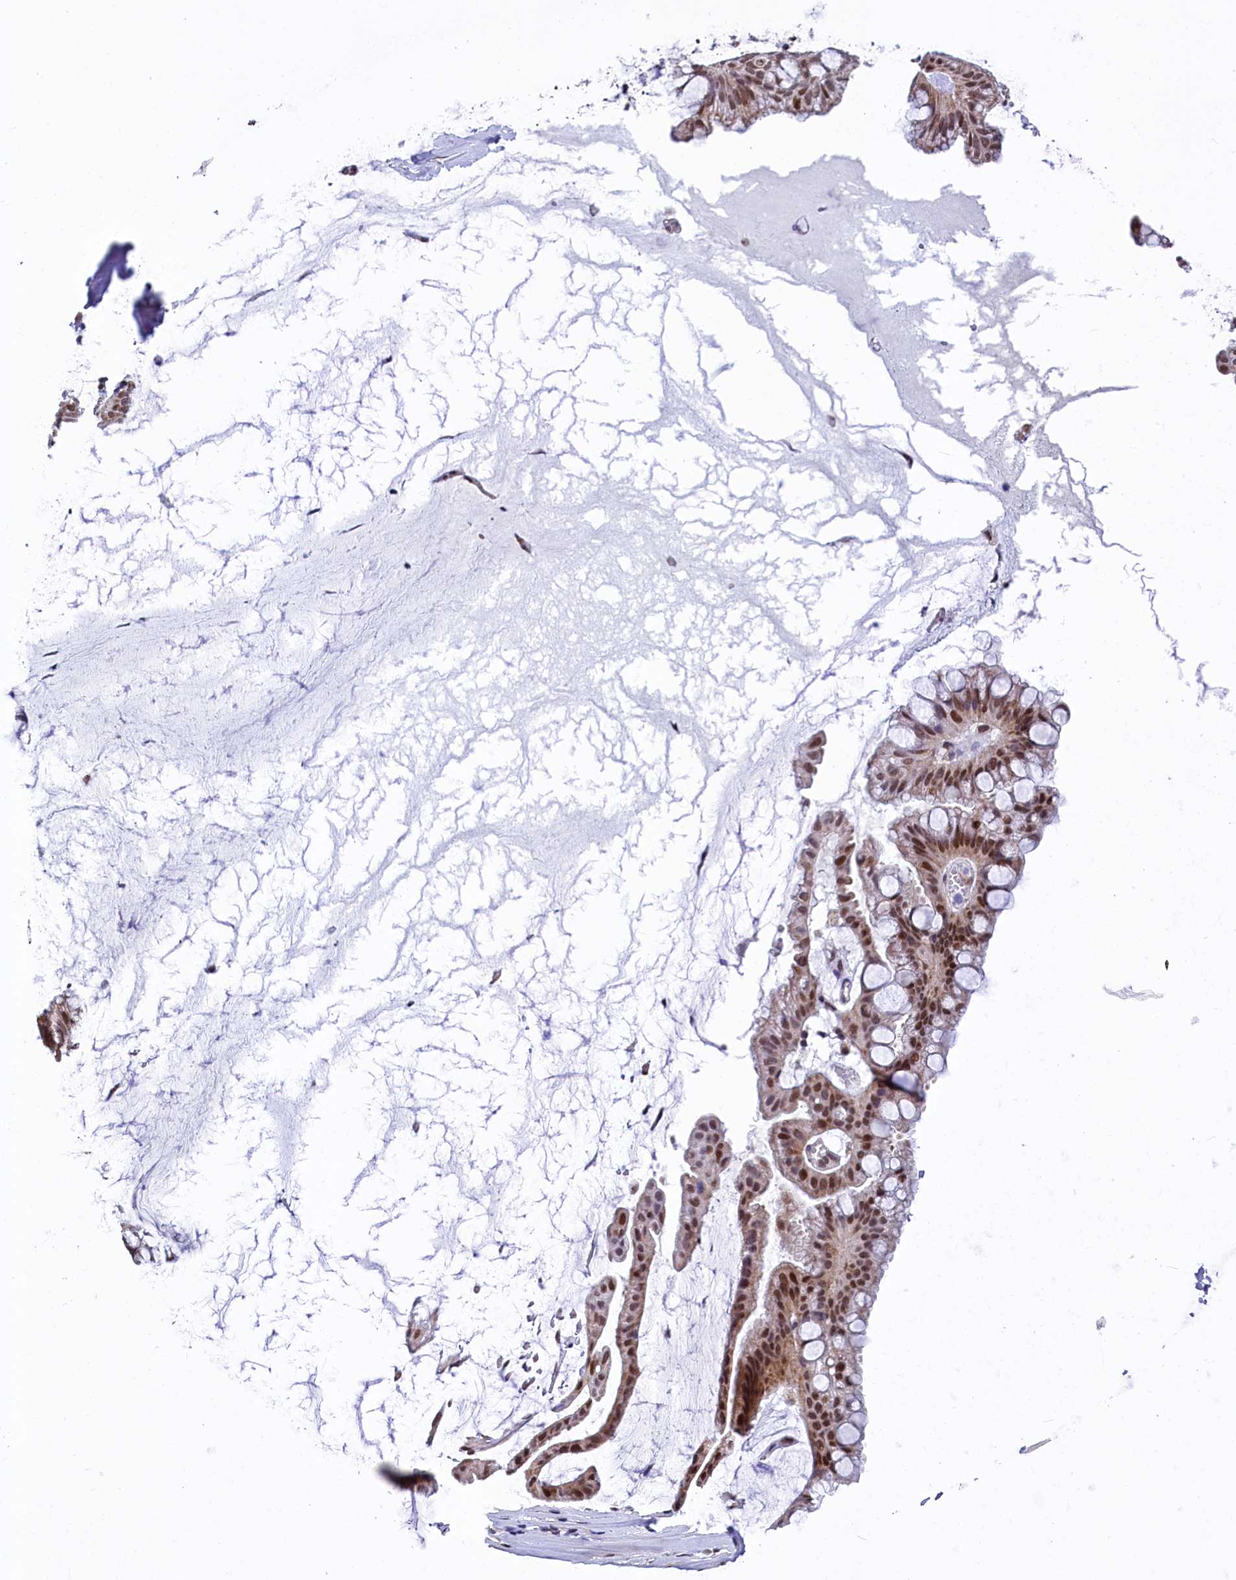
{"staining": {"intensity": "moderate", "quantity": ">75%", "location": "nuclear"}, "tissue": "ovarian cancer", "cell_type": "Tumor cells", "image_type": "cancer", "snomed": [{"axis": "morphology", "description": "Cystadenocarcinoma, mucinous, NOS"}, {"axis": "topography", "description": "Ovary"}], "caption": "The immunohistochemical stain highlights moderate nuclear staining in tumor cells of ovarian cancer (mucinous cystadenocarcinoma) tissue. (DAB (3,3'-diaminobenzidine) IHC with brightfield microscopy, high magnification).", "gene": "MORN3", "patient": {"sex": "female", "age": 73}}